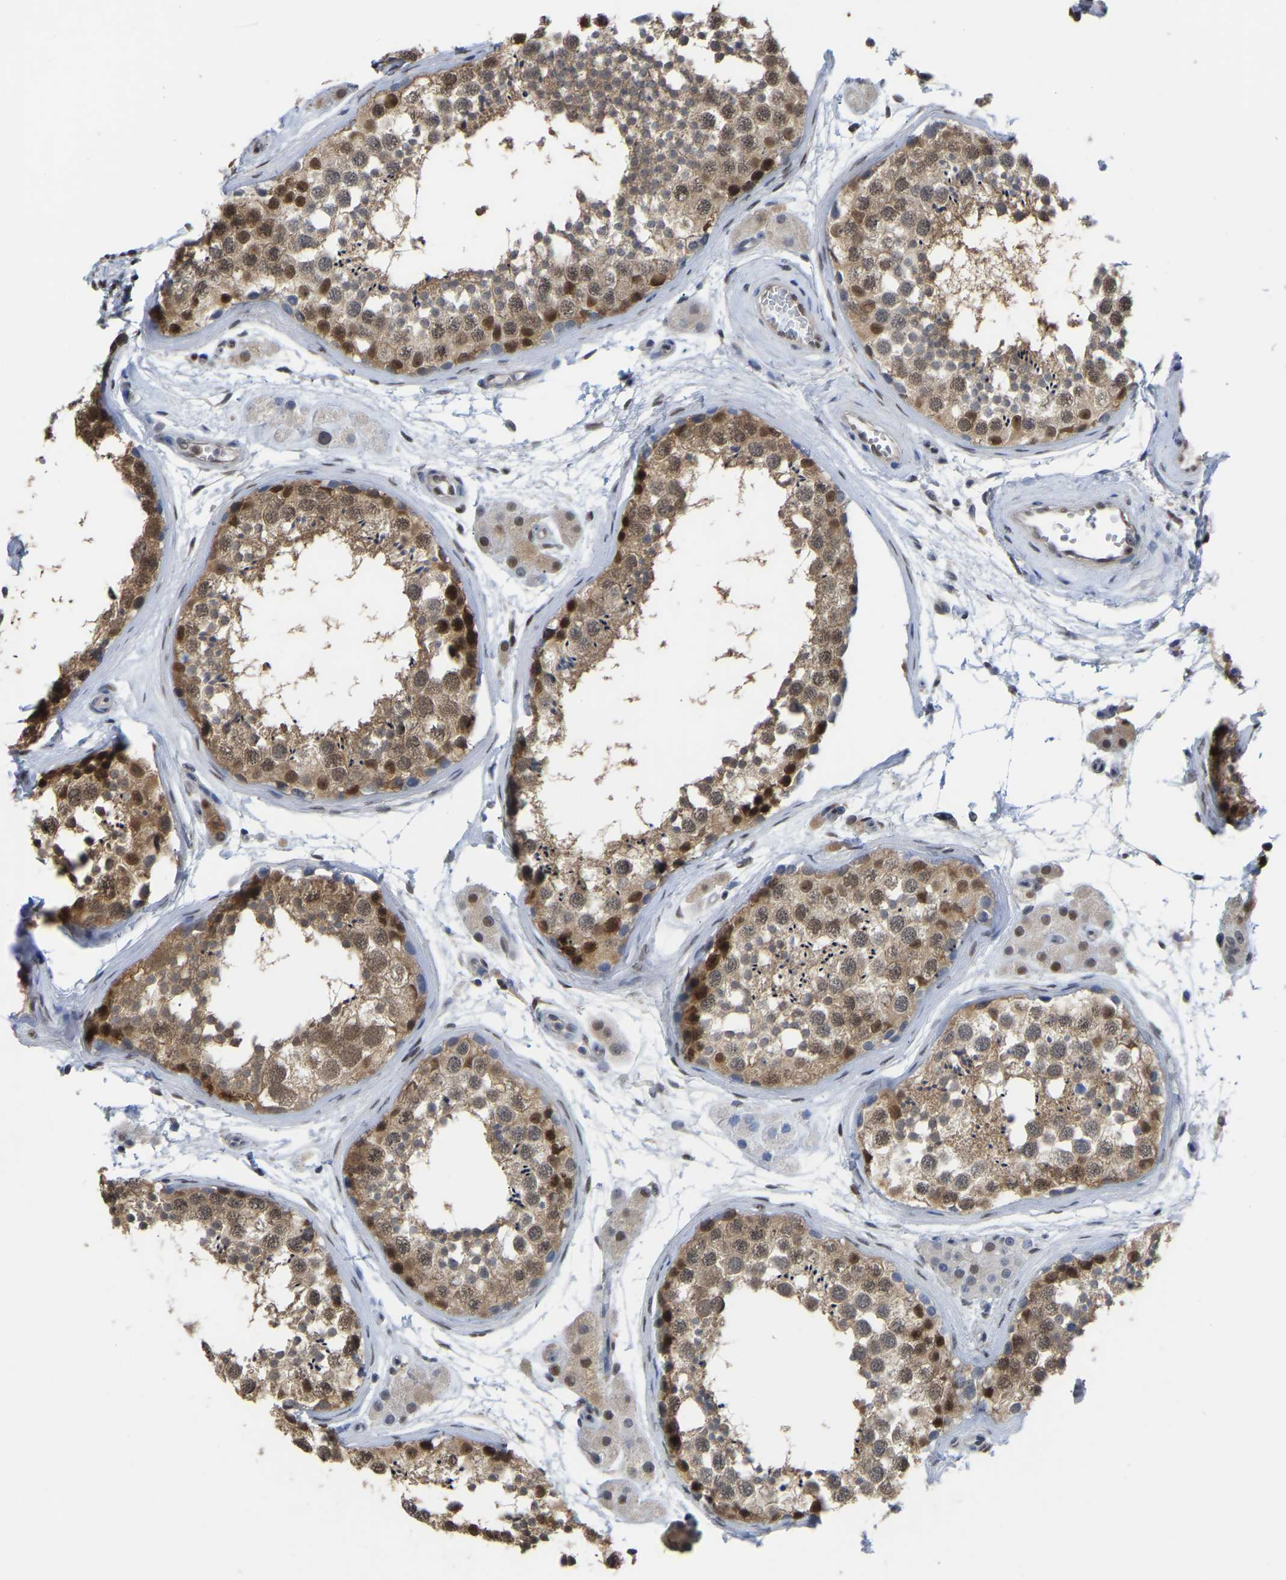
{"staining": {"intensity": "strong", "quantity": "25%-75%", "location": "cytoplasmic/membranous,nuclear"}, "tissue": "testis", "cell_type": "Cells in seminiferous ducts", "image_type": "normal", "snomed": [{"axis": "morphology", "description": "Normal tissue, NOS"}, {"axis": "topography", "description": "Testis"}], "caption": "Testis stained with DAB immunohistochemistry displays high levels of strong cytoplasmic/membranous,nuclear expression in approximately 25%-75% of cells in seminiferous ducts. Nuclei are stained in blue.", "gene": "KLRG2", "patient": {"sex": "male", "age": 56}}